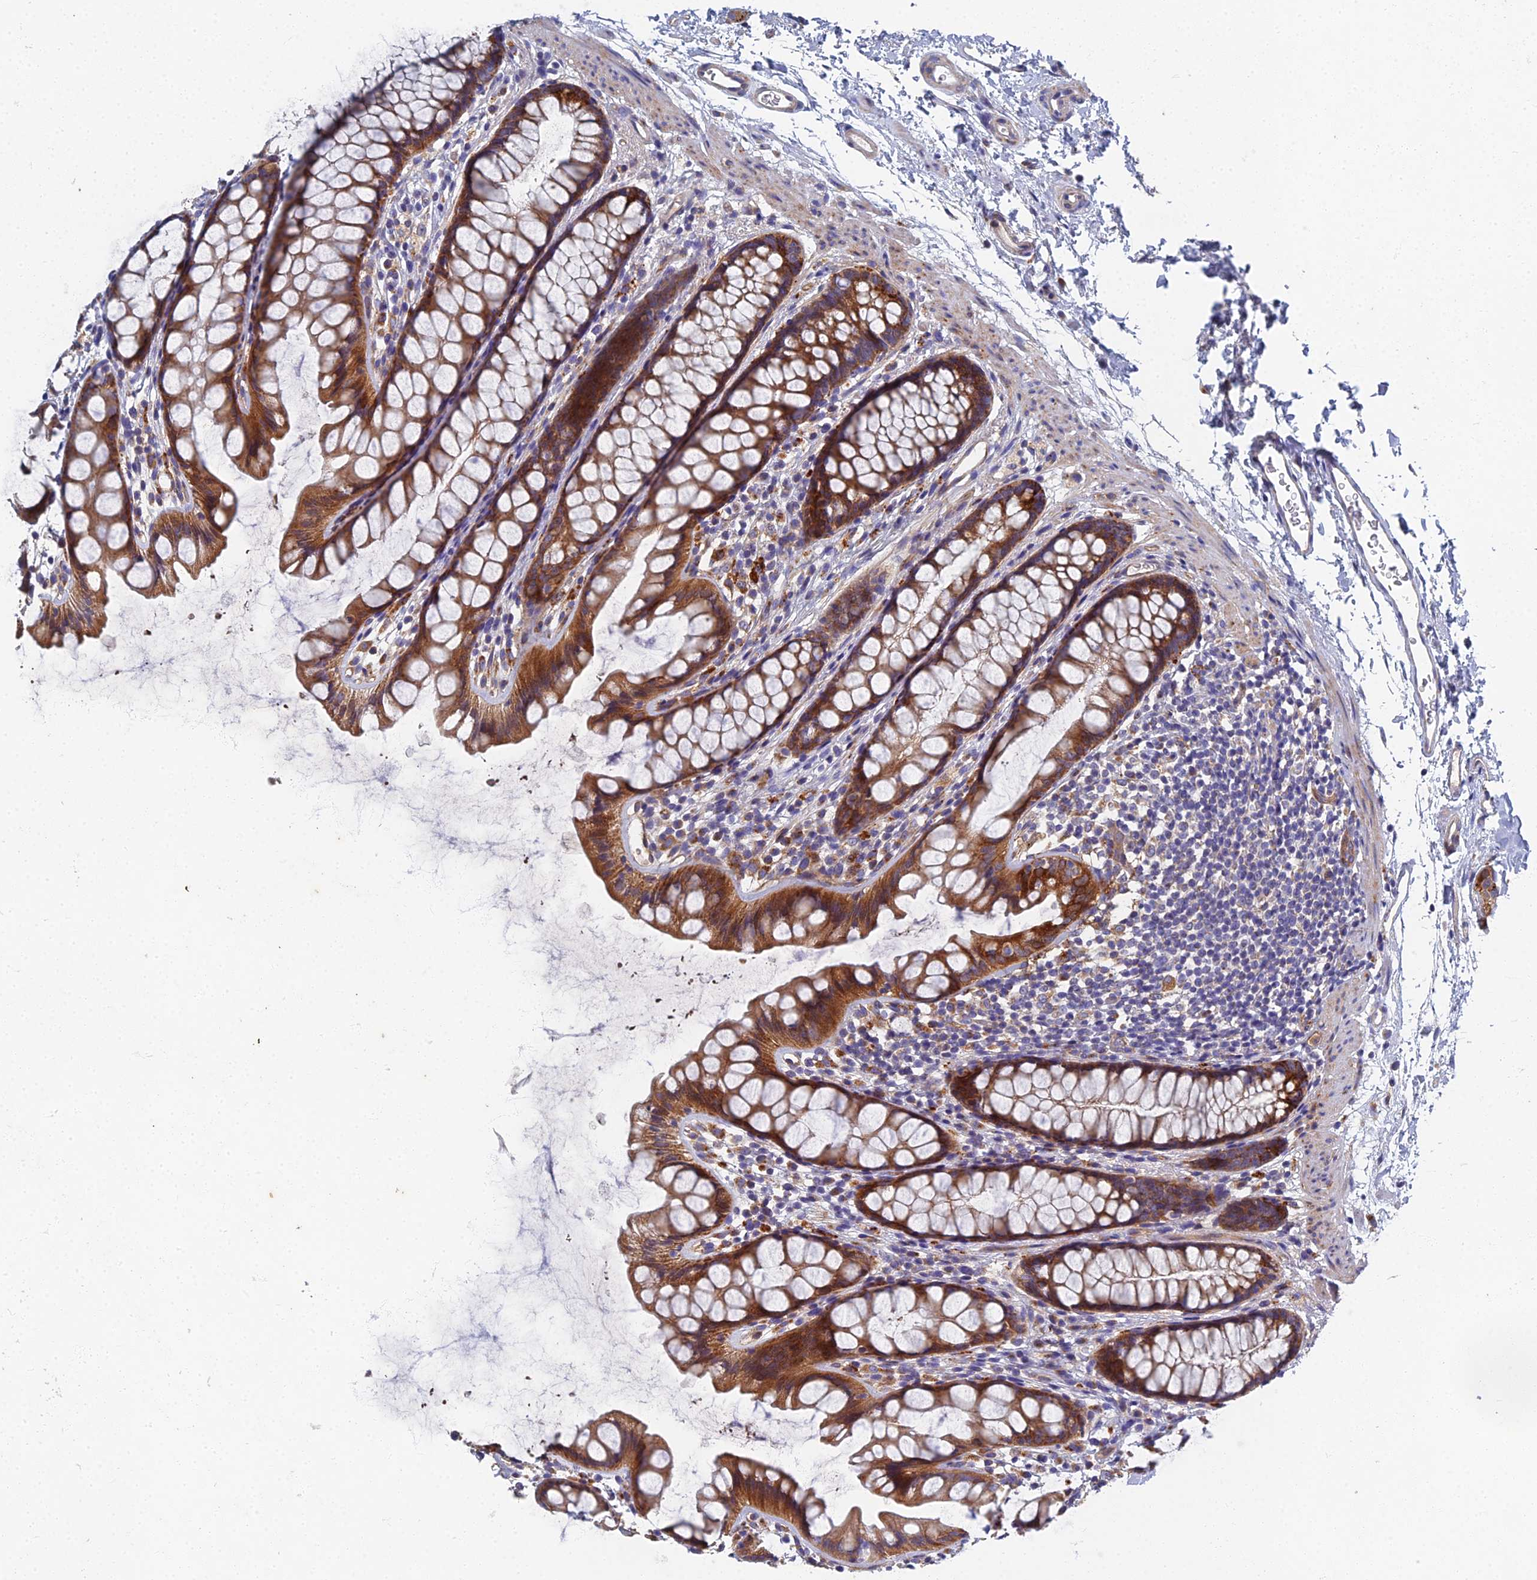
{"staining": {"intensity": "moderate", "quantity": ">75%", "location": "cytoplasmic/membranous"}, "tissue": "rectum", "cell_type": "Glandular cells", "image_type": "normal", "snomed": [{"axis": "morphology", "description": "Normal tissue, NOS"}, {"axis": "topography", "description": "Rectum"}], "caption": "Protein expression analysis of normal rectum demonstrates moderate cytoplasmic/membranous staining in approximately >75% of glandular cells. Nuclei are stained in blue.", "gene": "RNASEK", "patient": {"sex": "female", "age": 65}}